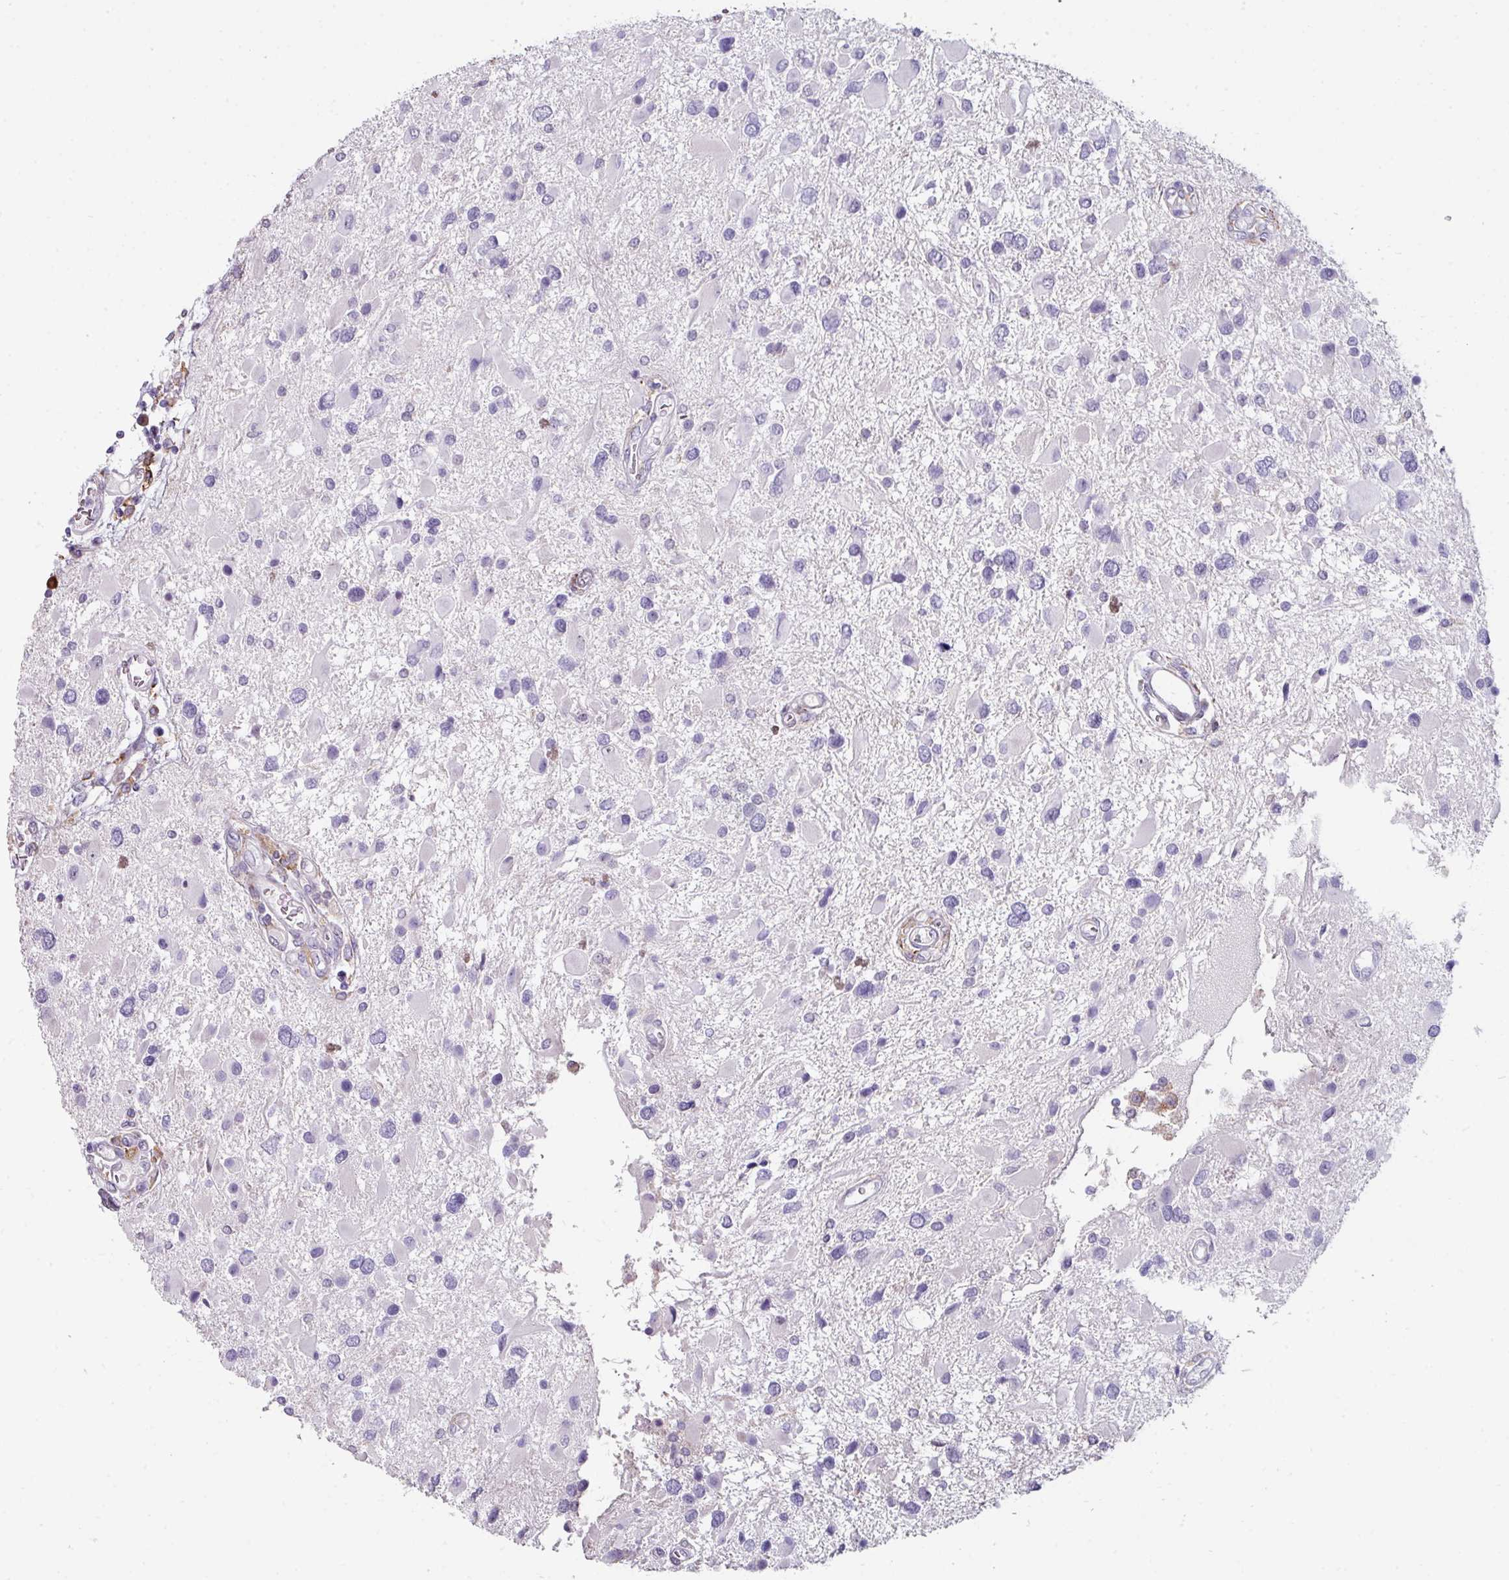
{"staining": {"intensity": "negative", "quantity": "none", "location": "none"}, "tissue": "glioma", "cell_type": "Tumor cells", "image_type": "cancer", "snomed": [{"axis": "morphology", "description": "Glioma, malignant, High grade"}, {"axis": "topography", "description": "Brain"}], "caption": "Photomicrograph shows no protein staining in tumor cells of high-grade glioma (malignant) tissue.", "gene": "BMS1", "patient": {"sex": "male", "age": 53}}